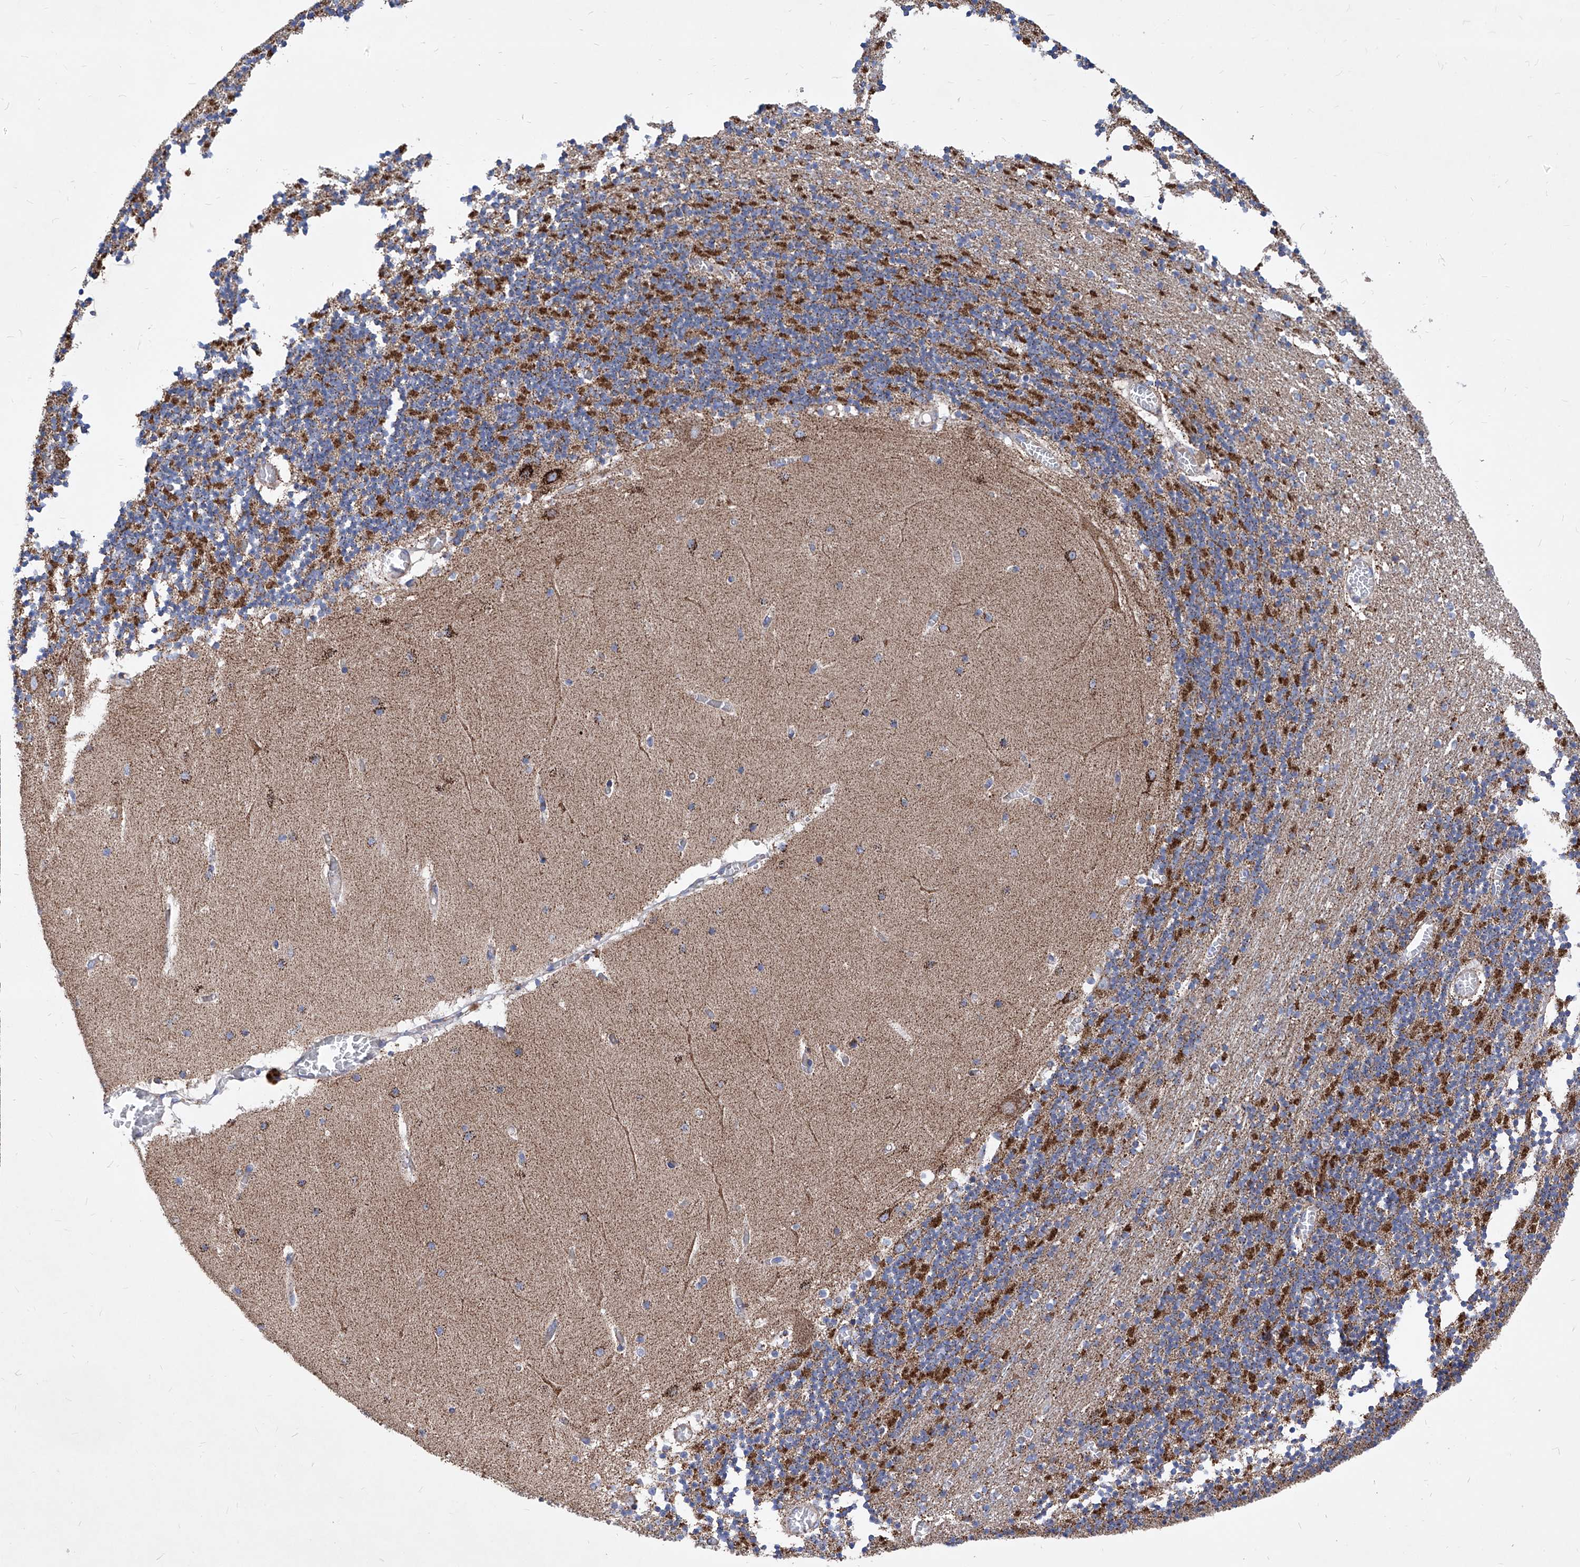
{"staining": {"intensity": "strong", "quantity": ">75%", "location": "cytoplasmic/membranous"}, "tissue": "cerebellum", "cell_type": "Cells in granular layer", "image_type": "normal", "snomed": [{"axis": "morphology", "description": "Normal tissue, NOS"}, {"axis": "topography", "description": "Cerebellum"}], "caption": "IHC histopathology image of normal human cerebellum stained for a protein (brown), which demonstrates high levels of strong cytoplasmic/membranous expression in about >75% of cells in granular layer.", "gene": "HRNR", "patient": {"sex": "female", "age": 28}}